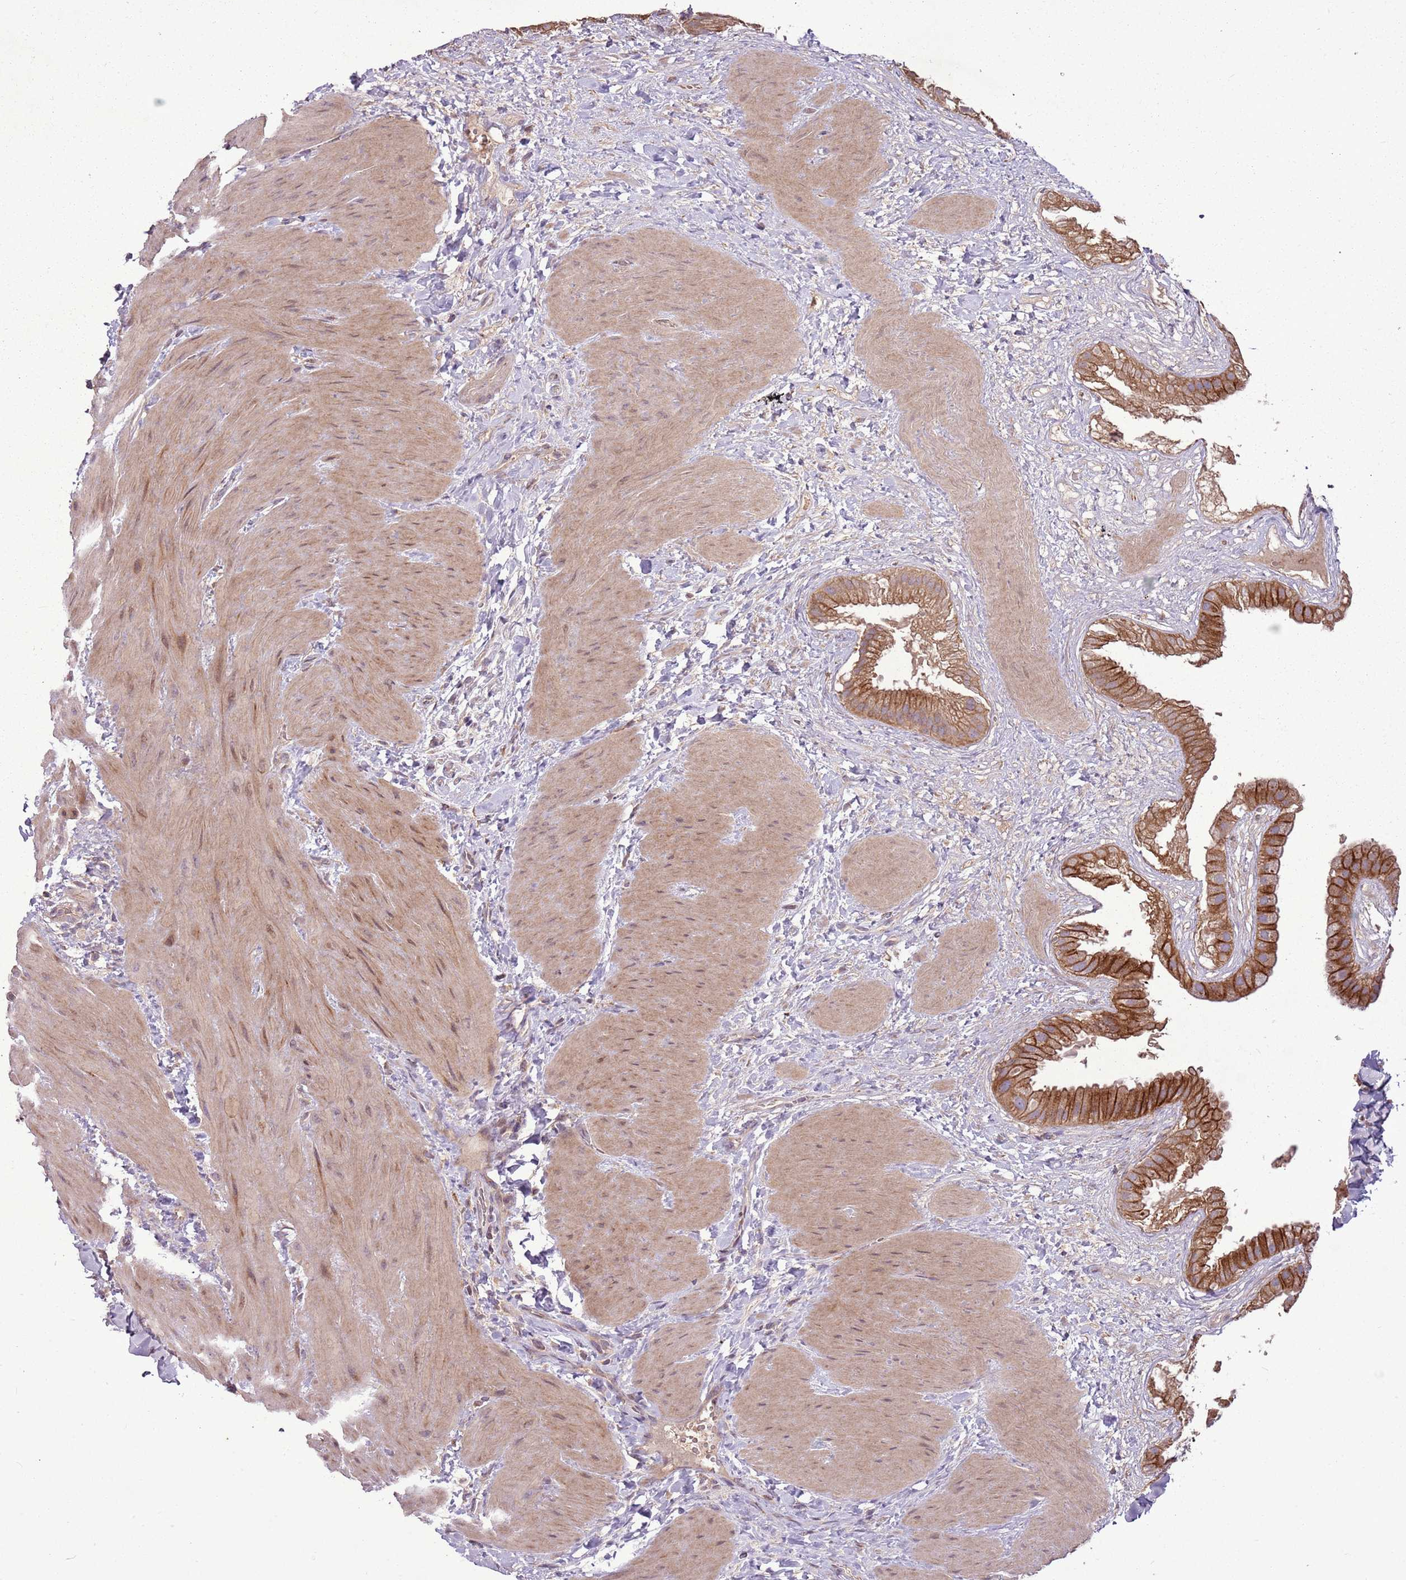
{"staining": {"intensity": "strong", "quantity": ">75%", "location": "cytoplasmic/membranous"}, "tissue": "gallbladder", "cell_type": "Glandular cells", "image_type": "normal", "snomed": [{"axis": "morphology", "description": "Normal tissue, NOS"}, {"axis": "topography", "description": "Gallbladder"}], "caption": "Protein expression by IHC reveals strong cytoplasmic/membranous staining in about >75% of glandular cells in unremarkable gallbladder.", "gene": "ANKRD24", "patient": {"sex": "male", "age": 55}}